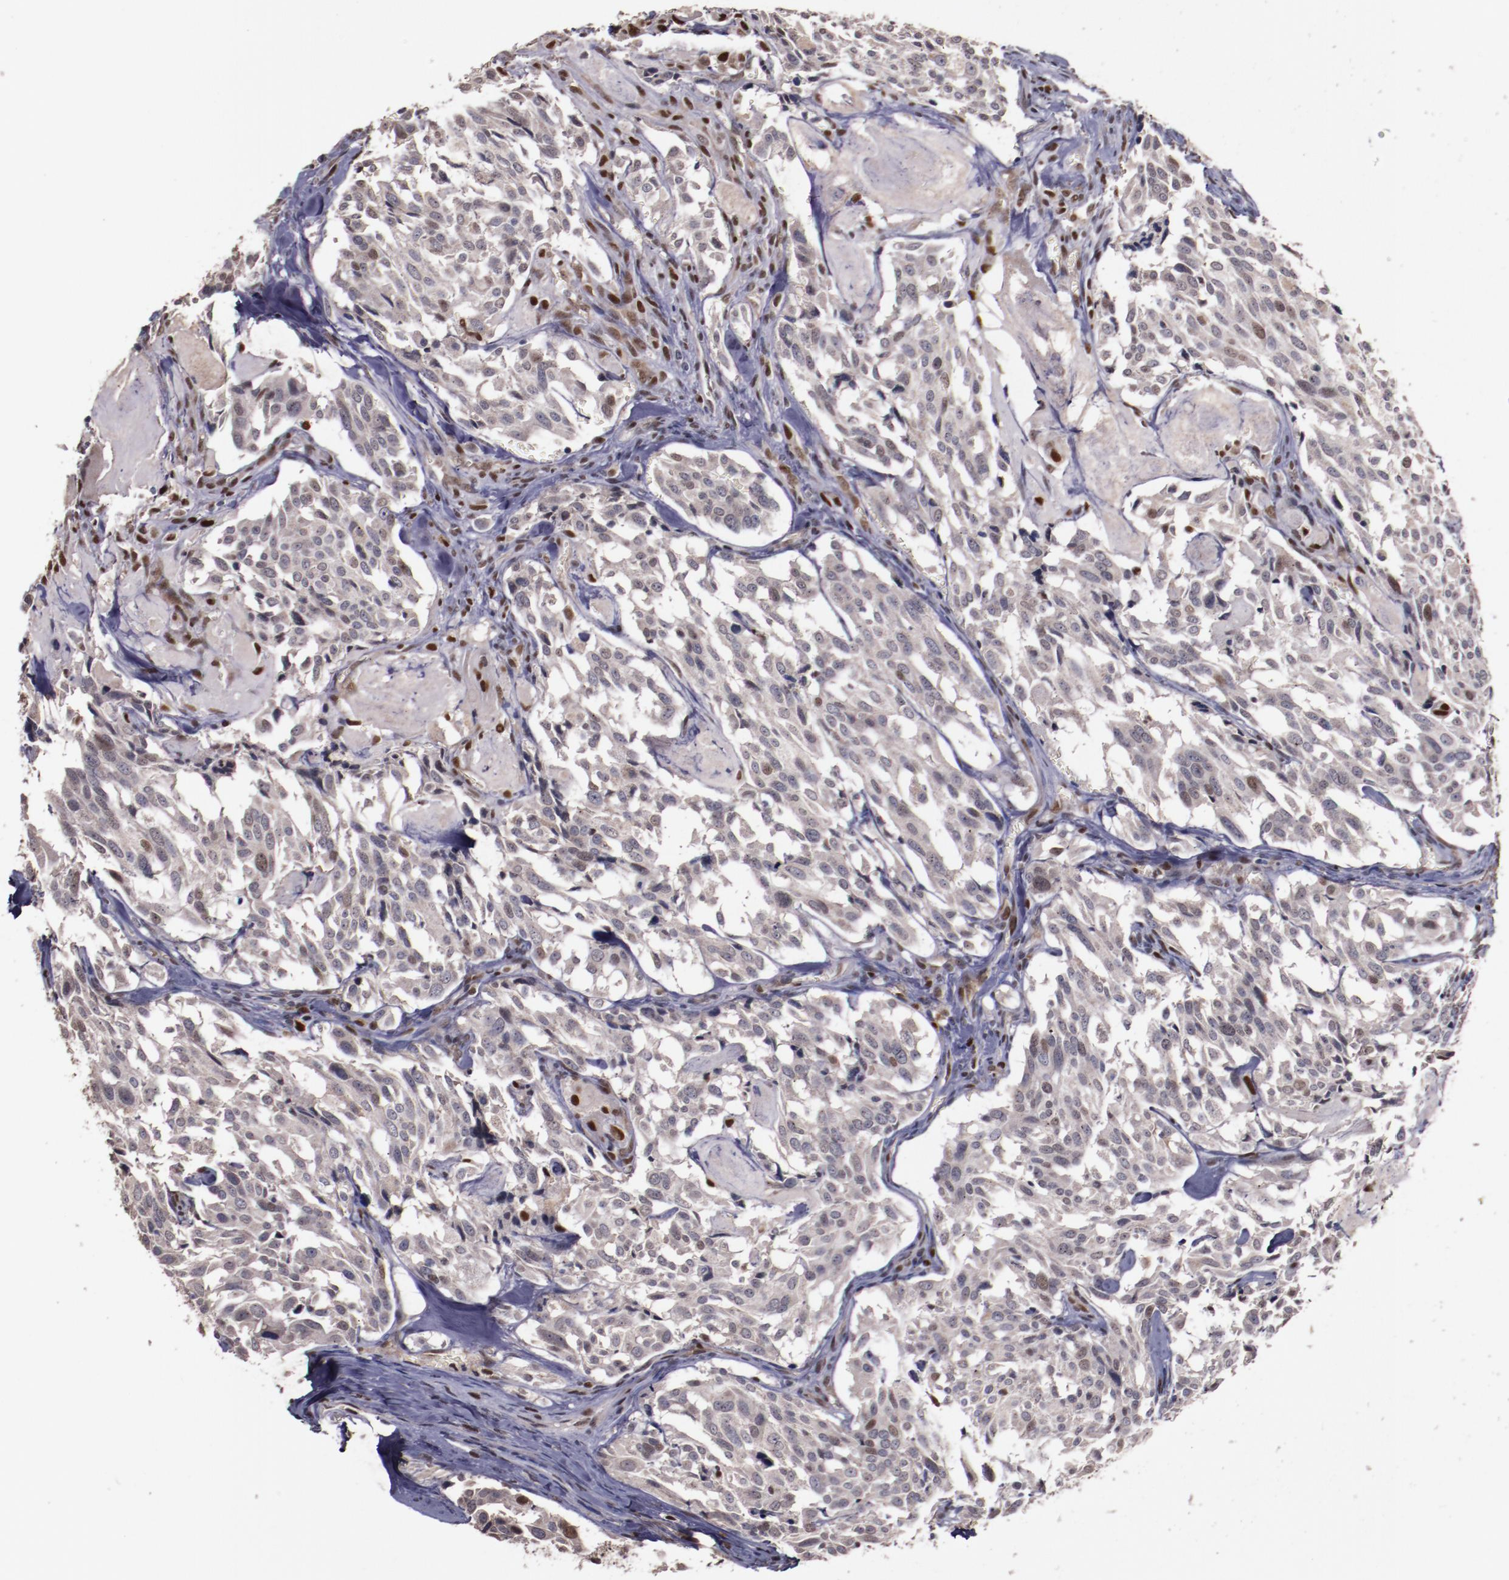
{"staining": {"intensity": "weak", "quantity": "<25%", "location": "nuclear"}, "tissue": "thyroid cancer", "cell_type": "Tumor cells", "image_type": "cancer", "snomed": [{"axis": "morphology", "description": "Carcinoma, NOS"}, {"axis": "morphology", "description": "Carcinoid, malignant, NOS"}, {"axis": "topography", "description": "Thyroid gland"}], "caption": "IHC of thyroid cancer (carcinoid (malignant)) exhibits no staining in tumor cells. (Immunohistochemistry (ihc), brightfield microscopy, high magnification).", "gene": "CHEK2", "patient": {"sex": "male", "age": 33}}